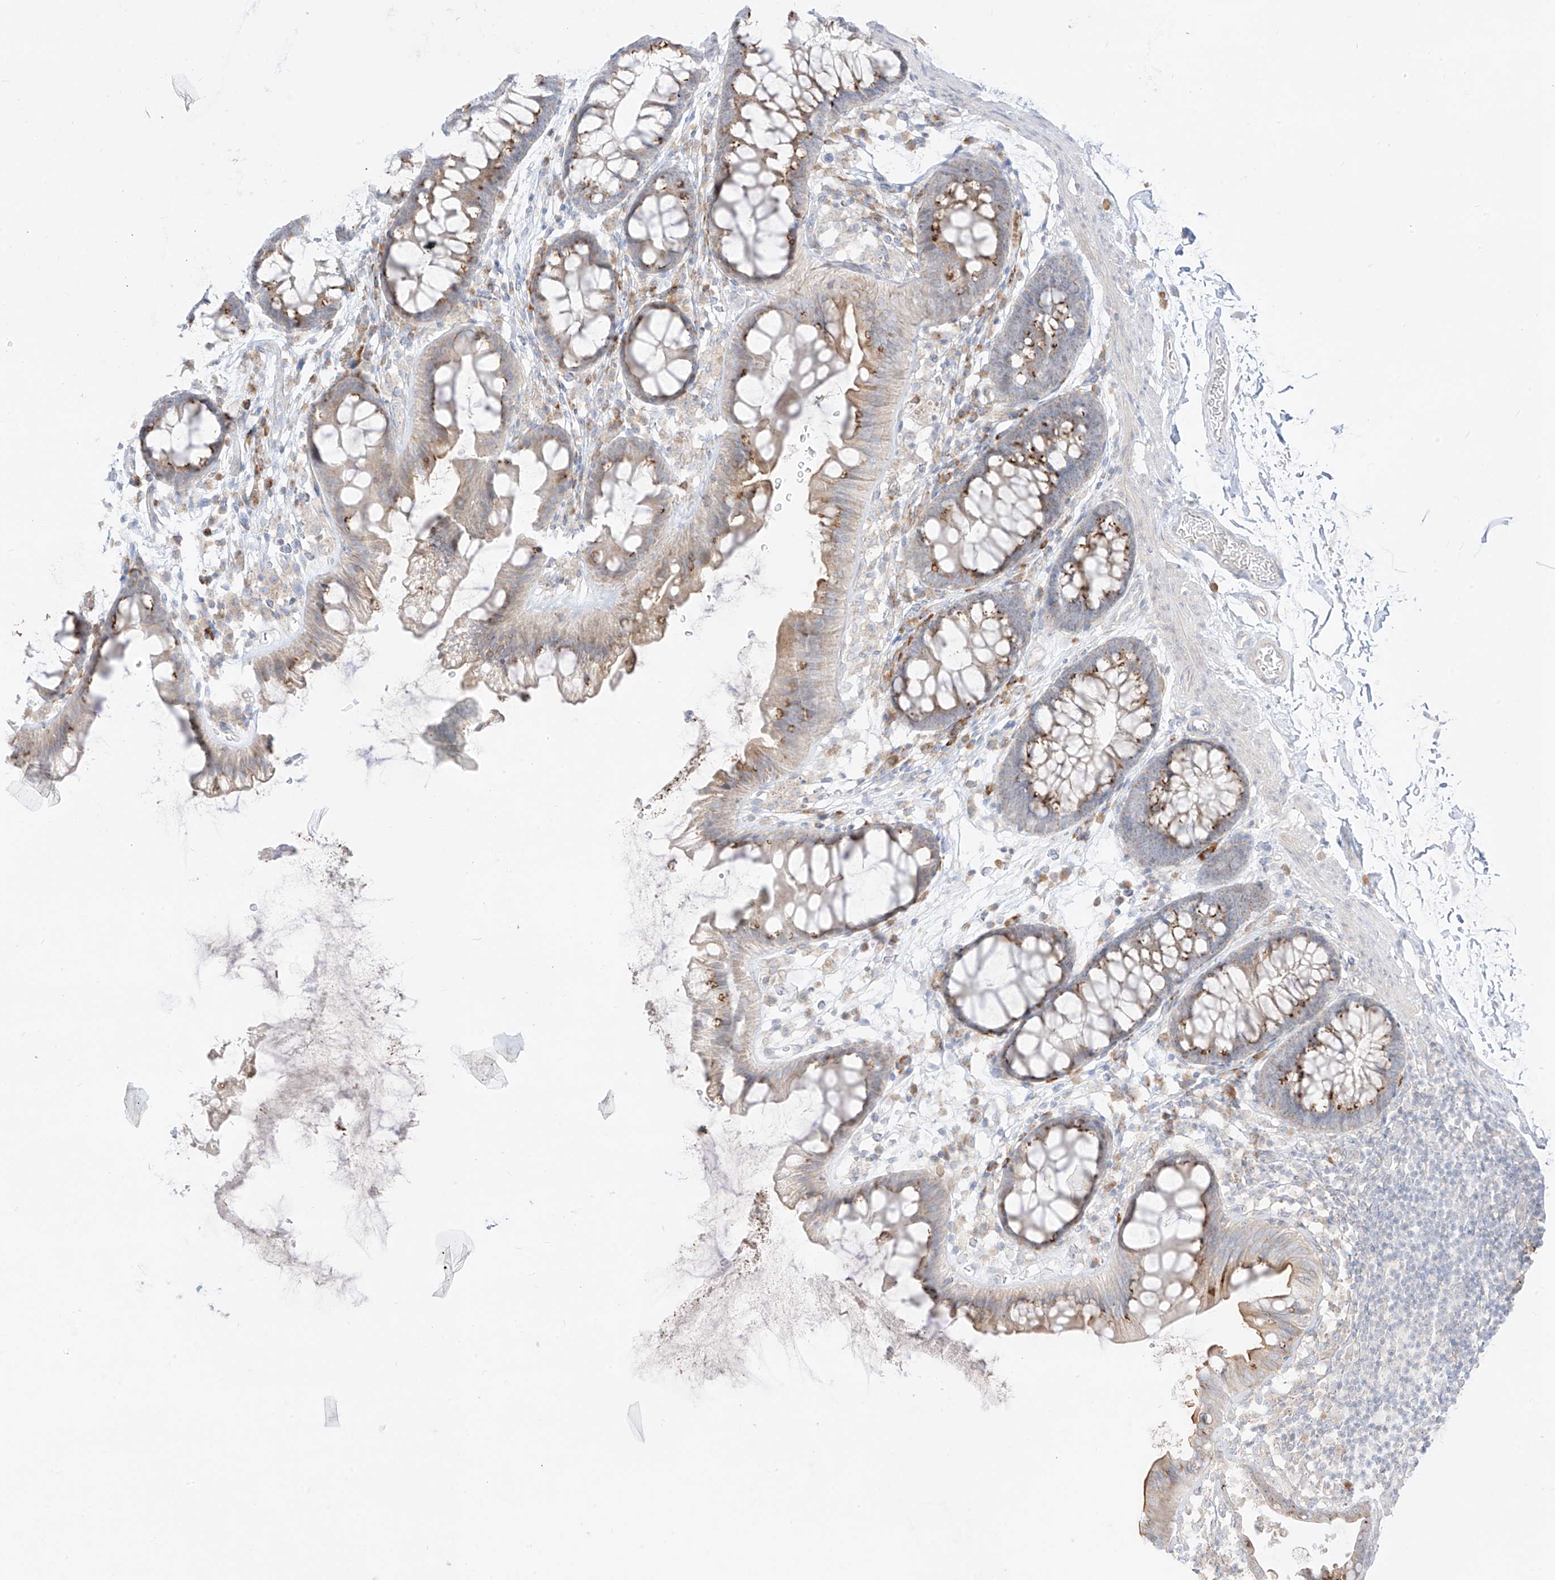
{"staining": {"intensity": "negative", "quantity": "none", "location": "none"}, "tissue": "colon", "cell_type": "Endothelial cells", "image_type": "normal", "snomed": [{"axis": "morphology", "description": "Normal tissue, NOS"}, {"axis": "topography", "description": "Colon"}], "caption": "Endothelial cells show no significant expression in normal colon.", "gene": "SYTL3", "patient": {"sex": "female", "age": 62}}